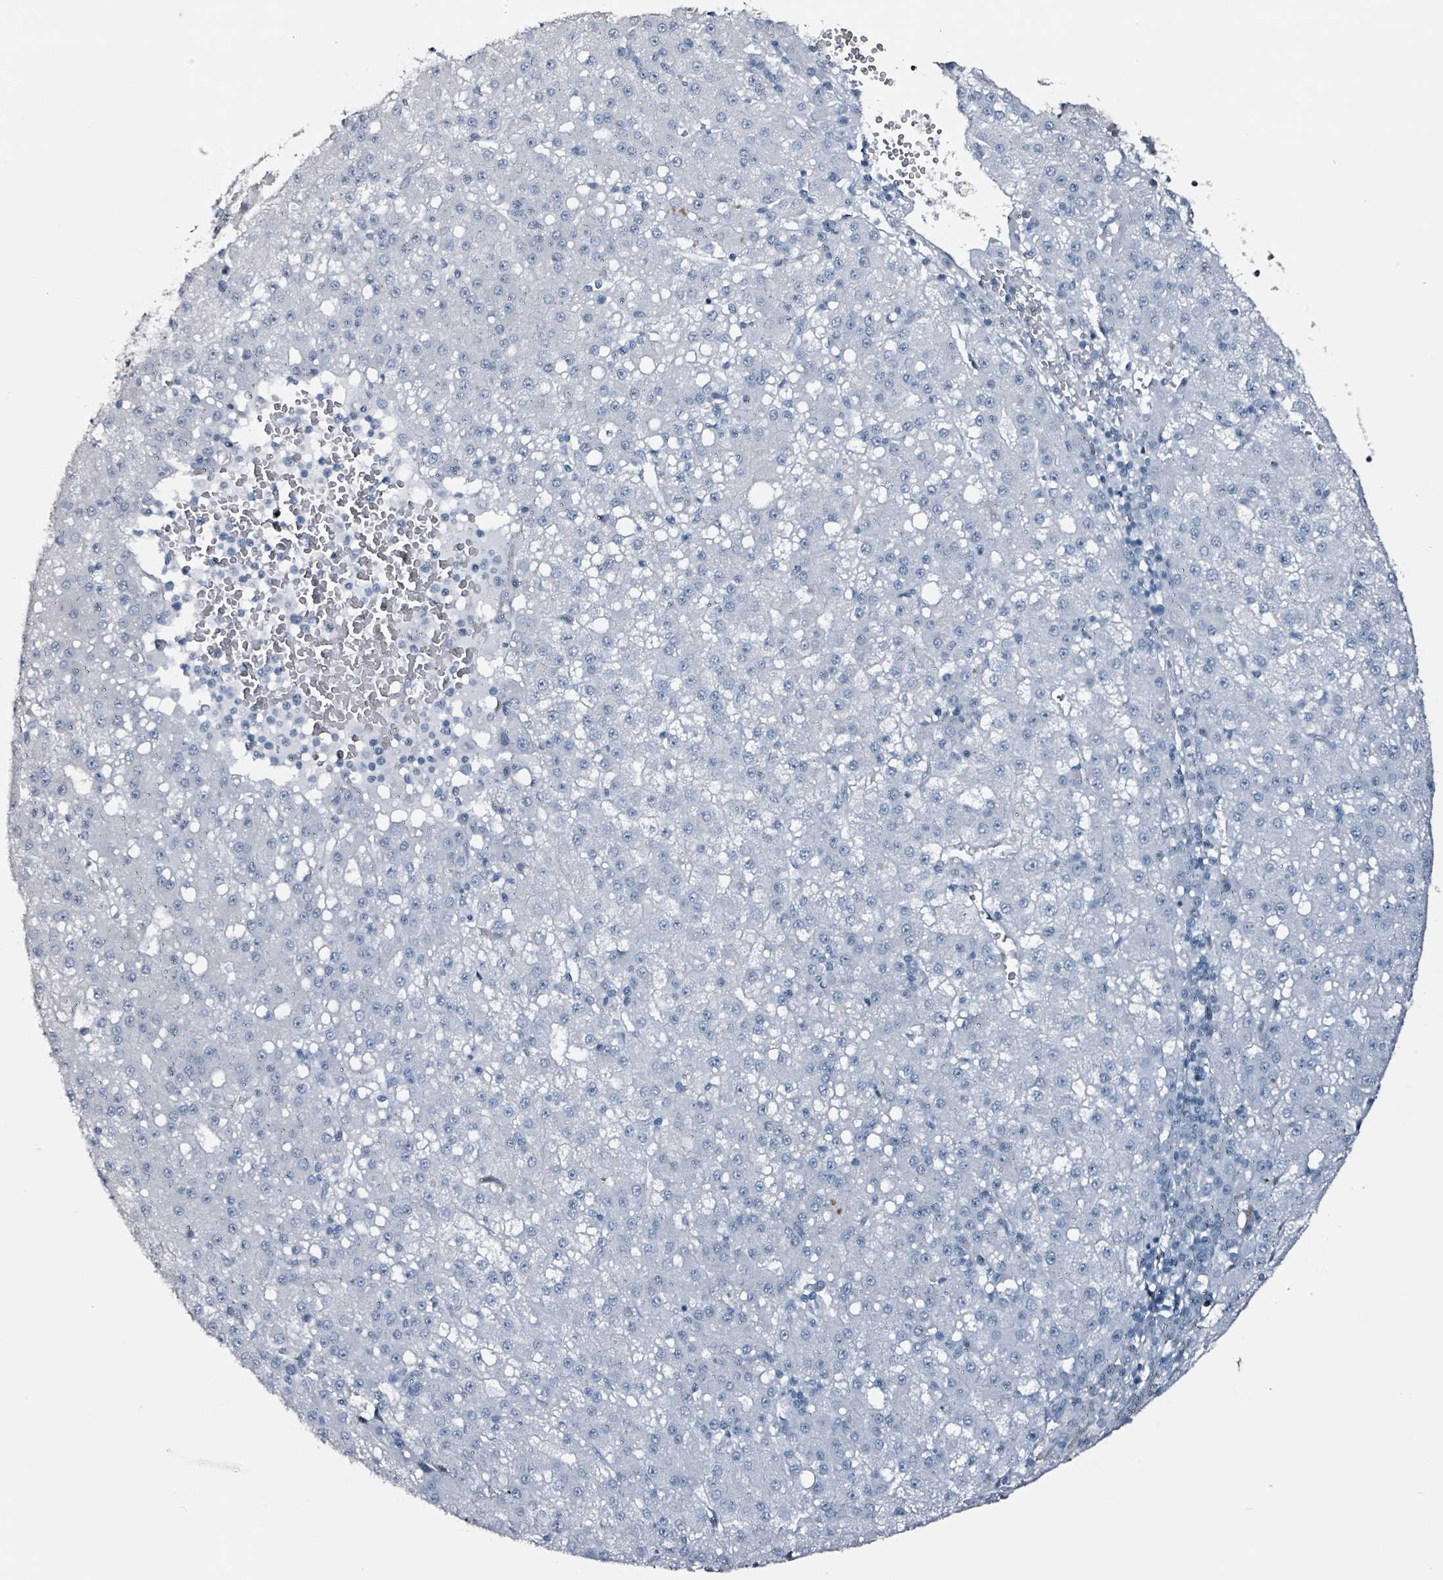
{"staining": {"intensity": "negative", "quantity": "none", "location": "none"}, "tissue": "liver cancer", "cell_type": "Tumor cells", "image_type": "cancer", "snomed": [{"axis": "morphology", "description": "Carcinoma, Hepatocellular, NOS"}, {"axis": "topography", "description": "Liver"}], "caption": "DAB (3,3'-diaminobenzidine) immunohistochemical staining of human liver cancer reveals no significant staining in tumor cells.", "gene": "CA9", "patient": {"sex": "male", "age": 76}}